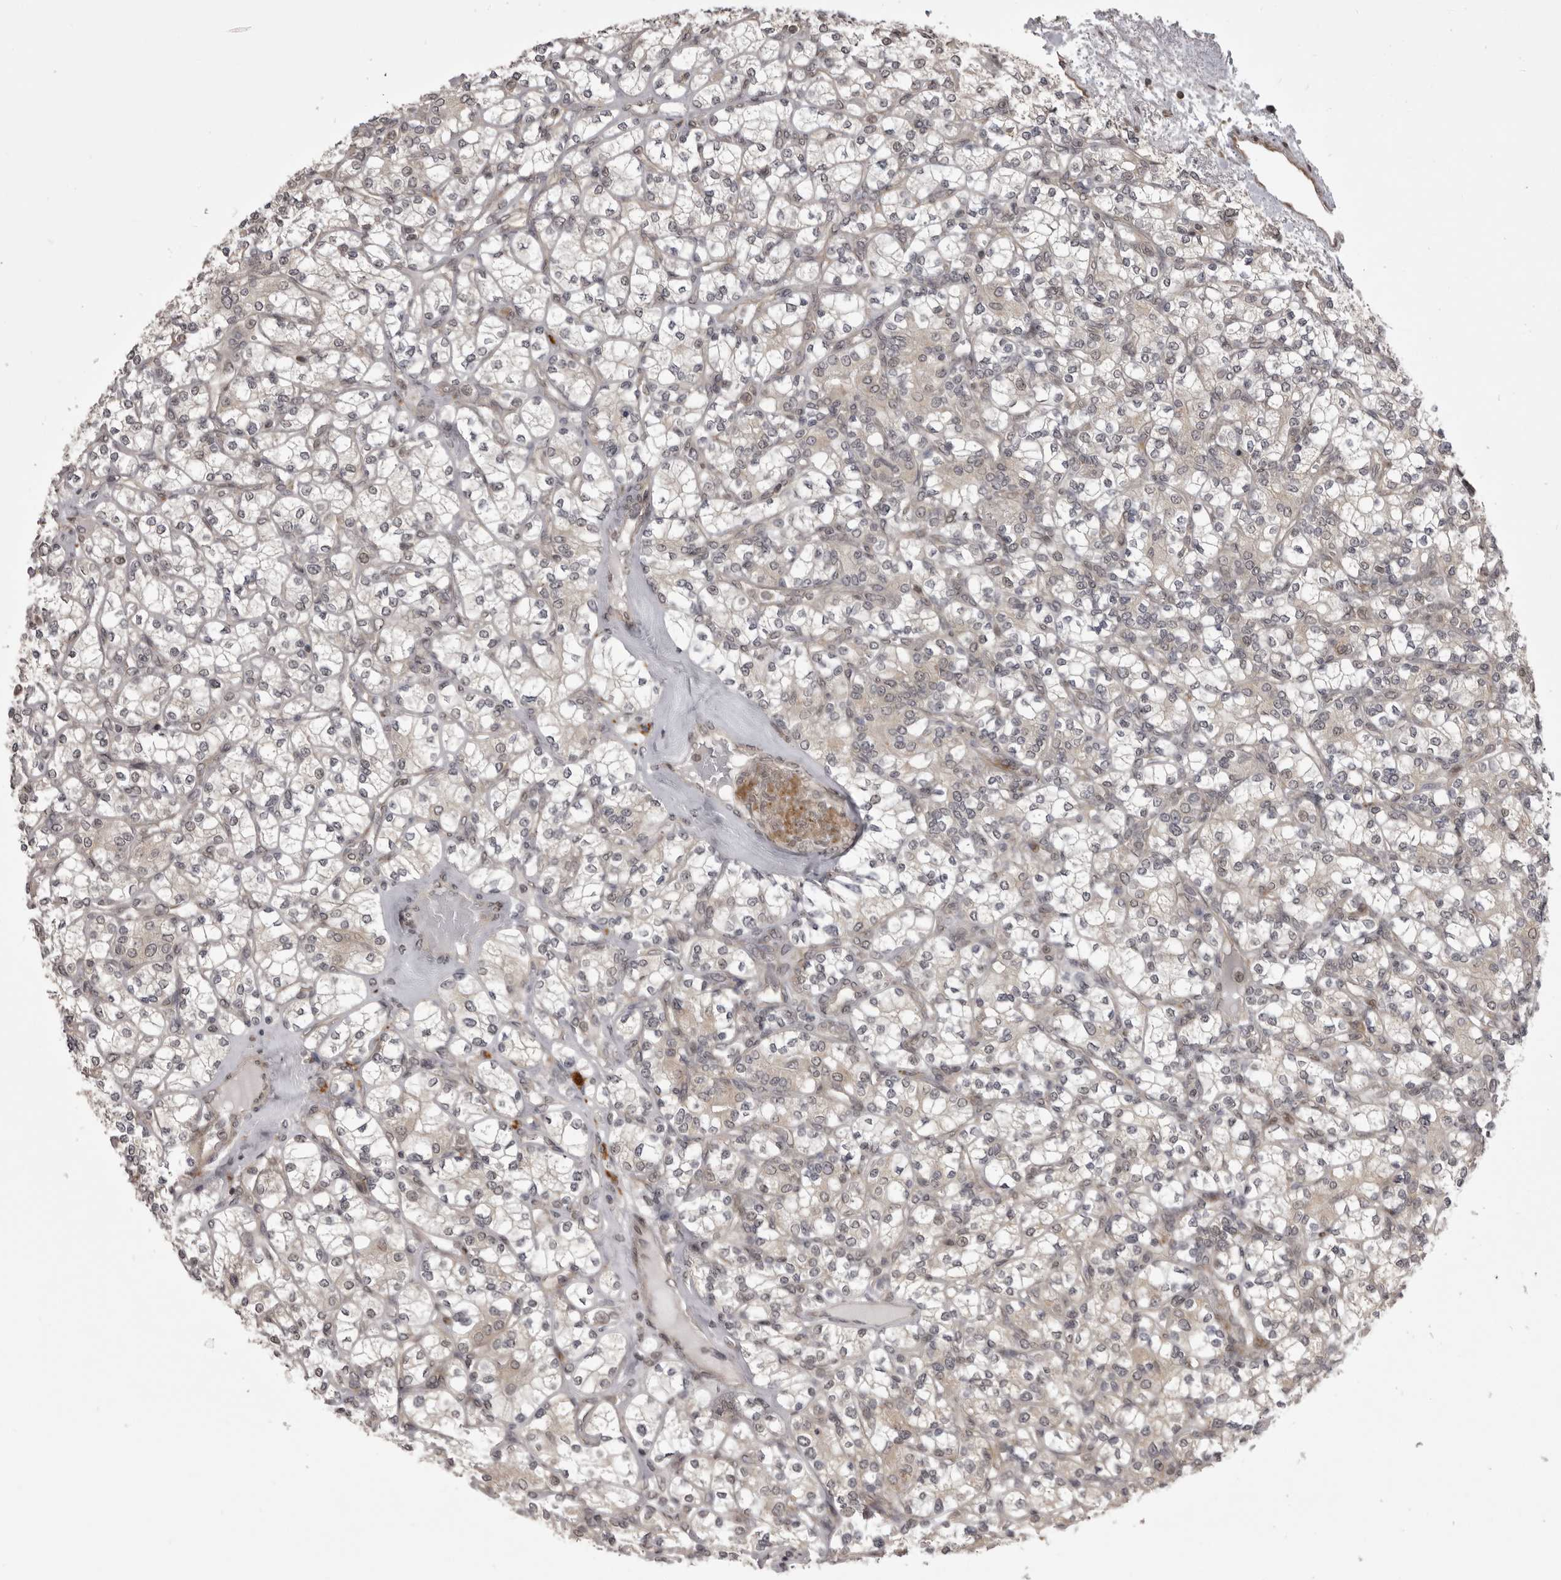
{"staining": {"intensity": "negative", "quantity": "none", "location": "none"}, "tissue": "renal cancer", "cell_type": "Tumor cells", "image_type": "cancer", "snomed": [{"axis": "morphology", "description": "Adenocarcinoma, NOS"}, {"axis": "topography", "description": "Kidney"}], "caption": "This is an immunohistochemistry micrograph of renal cancer (adenocarcinoma). There is no expression in tumor cells.", "gene": "C1orf109", "patient": {"sex": "male", "age": 77}}